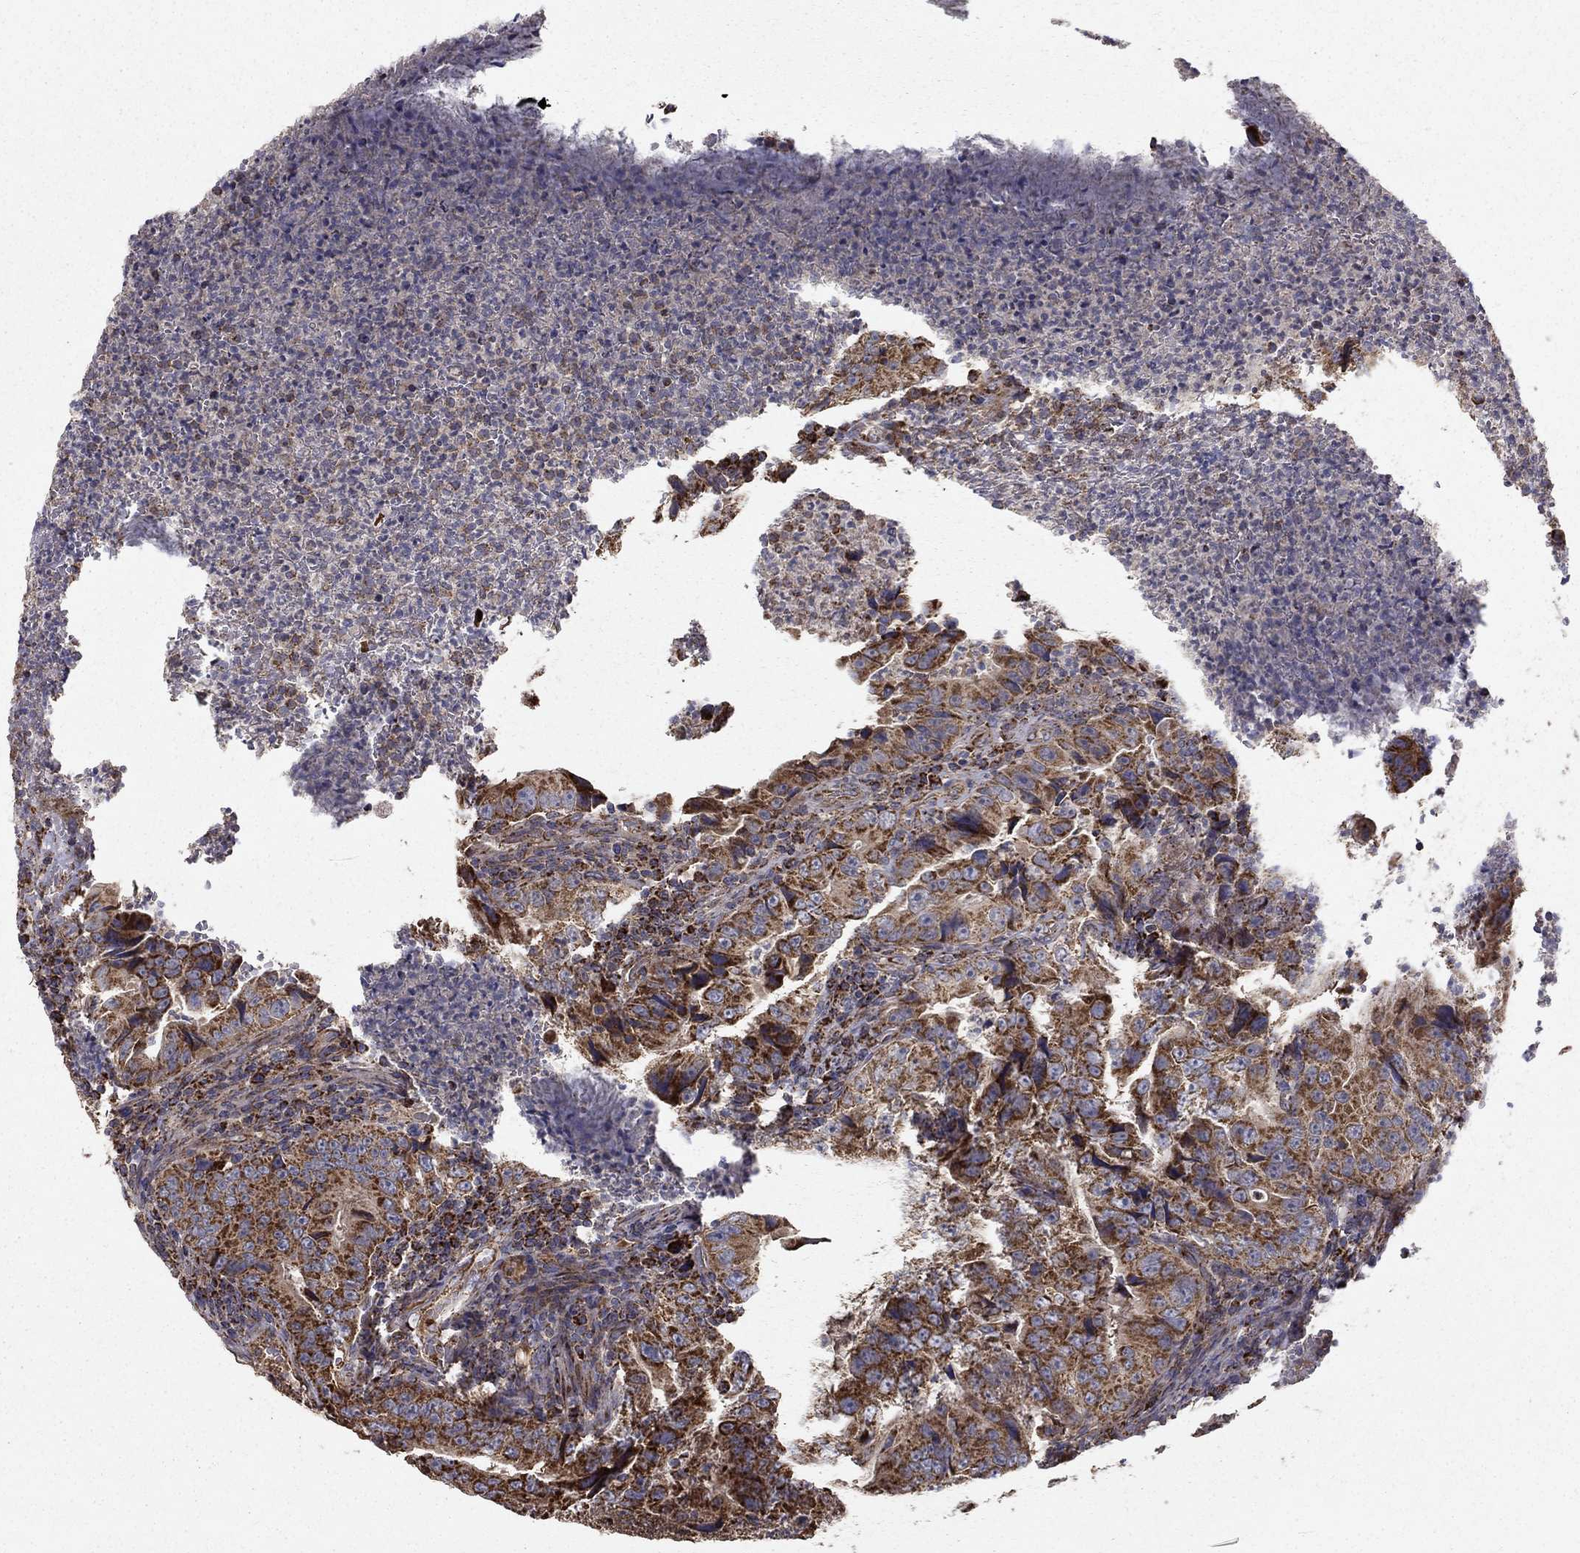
{"staining": {"intensity": "strong", "quantity": ">75%", "location": "cytoplasmic/membranous"}, "tissue": "colorectal cancer", "cell_type": "Tumor cells", "image_type": "cancer", "snomed": [{"axis": "morphology", "description": "Adenocarcinoma, NOS"}, {"axis": "topography", "description": "Colon"}], "caption": "Tumor cells display high levels of strong cytoplasmic/membranous staining in approximately >75% of cells in human colorectal adenocarcinoma. The staining was performed using DAB to visualize the protein expression in brown, while the nuclei were stained in blue with hematoxylin (Magnification: 20x).", "gene": "NDUFS8", "patient": {"sex": "female", "age": 72}}